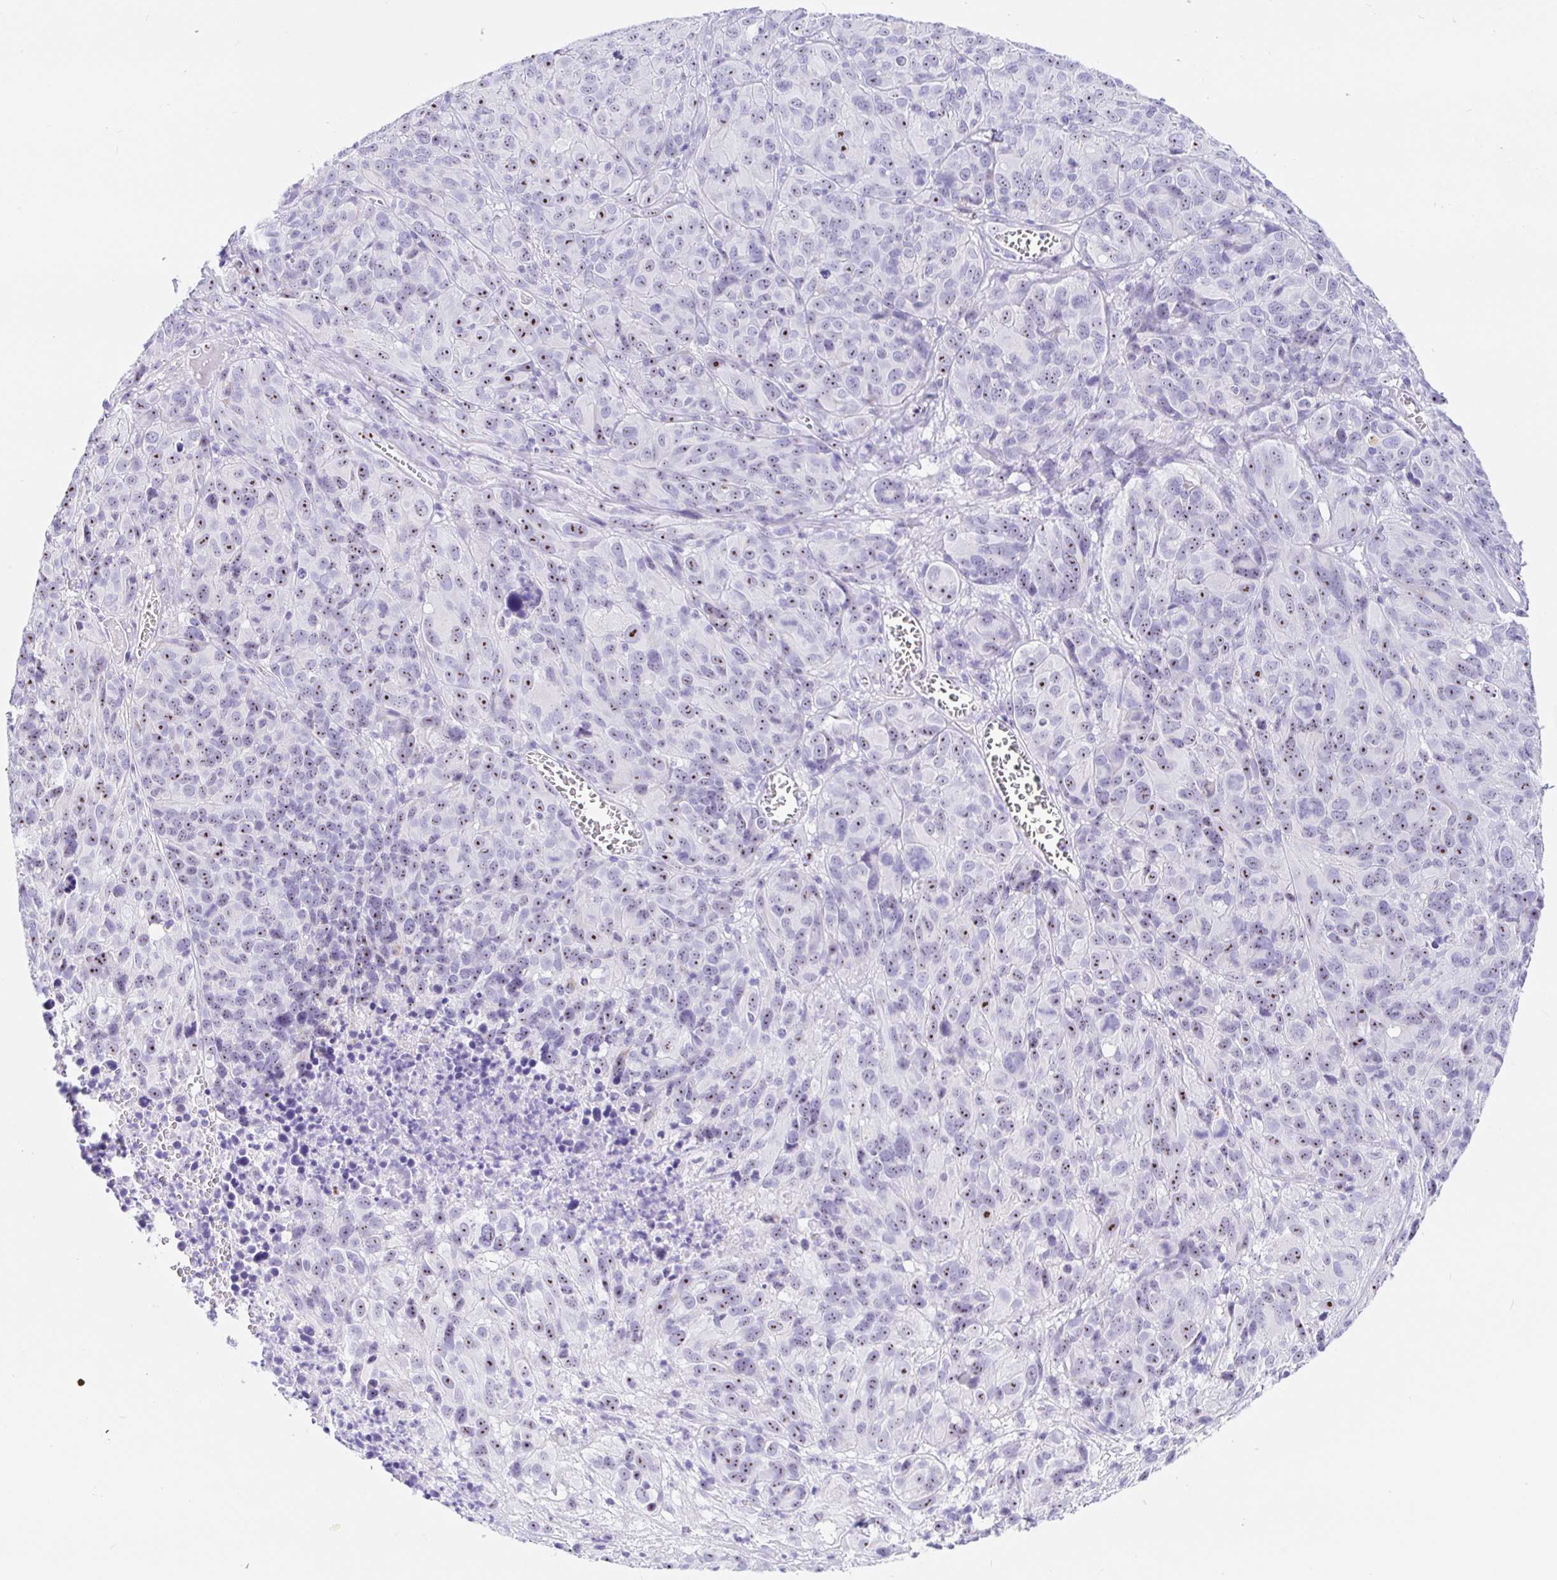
{"staining": {"intensity": "moderate", "quantity": "<25%", "location": "nuclear"}, "tissue": "melanoma", "cell_type": "Tumor cells", "image_type": "cancer", "snomed": [{"axis": "morphology", "description": "Malignant melanoma, NOS"}, {"axis": "topography", "description": "Skin"}], "caption": "Protein expression analysis of human malignant melanoma reveals moderate nuclear expression in about <25% of tumor cells.", "gene": "PRAMEF19", "patient": {"sex": "male", "age": 51}}